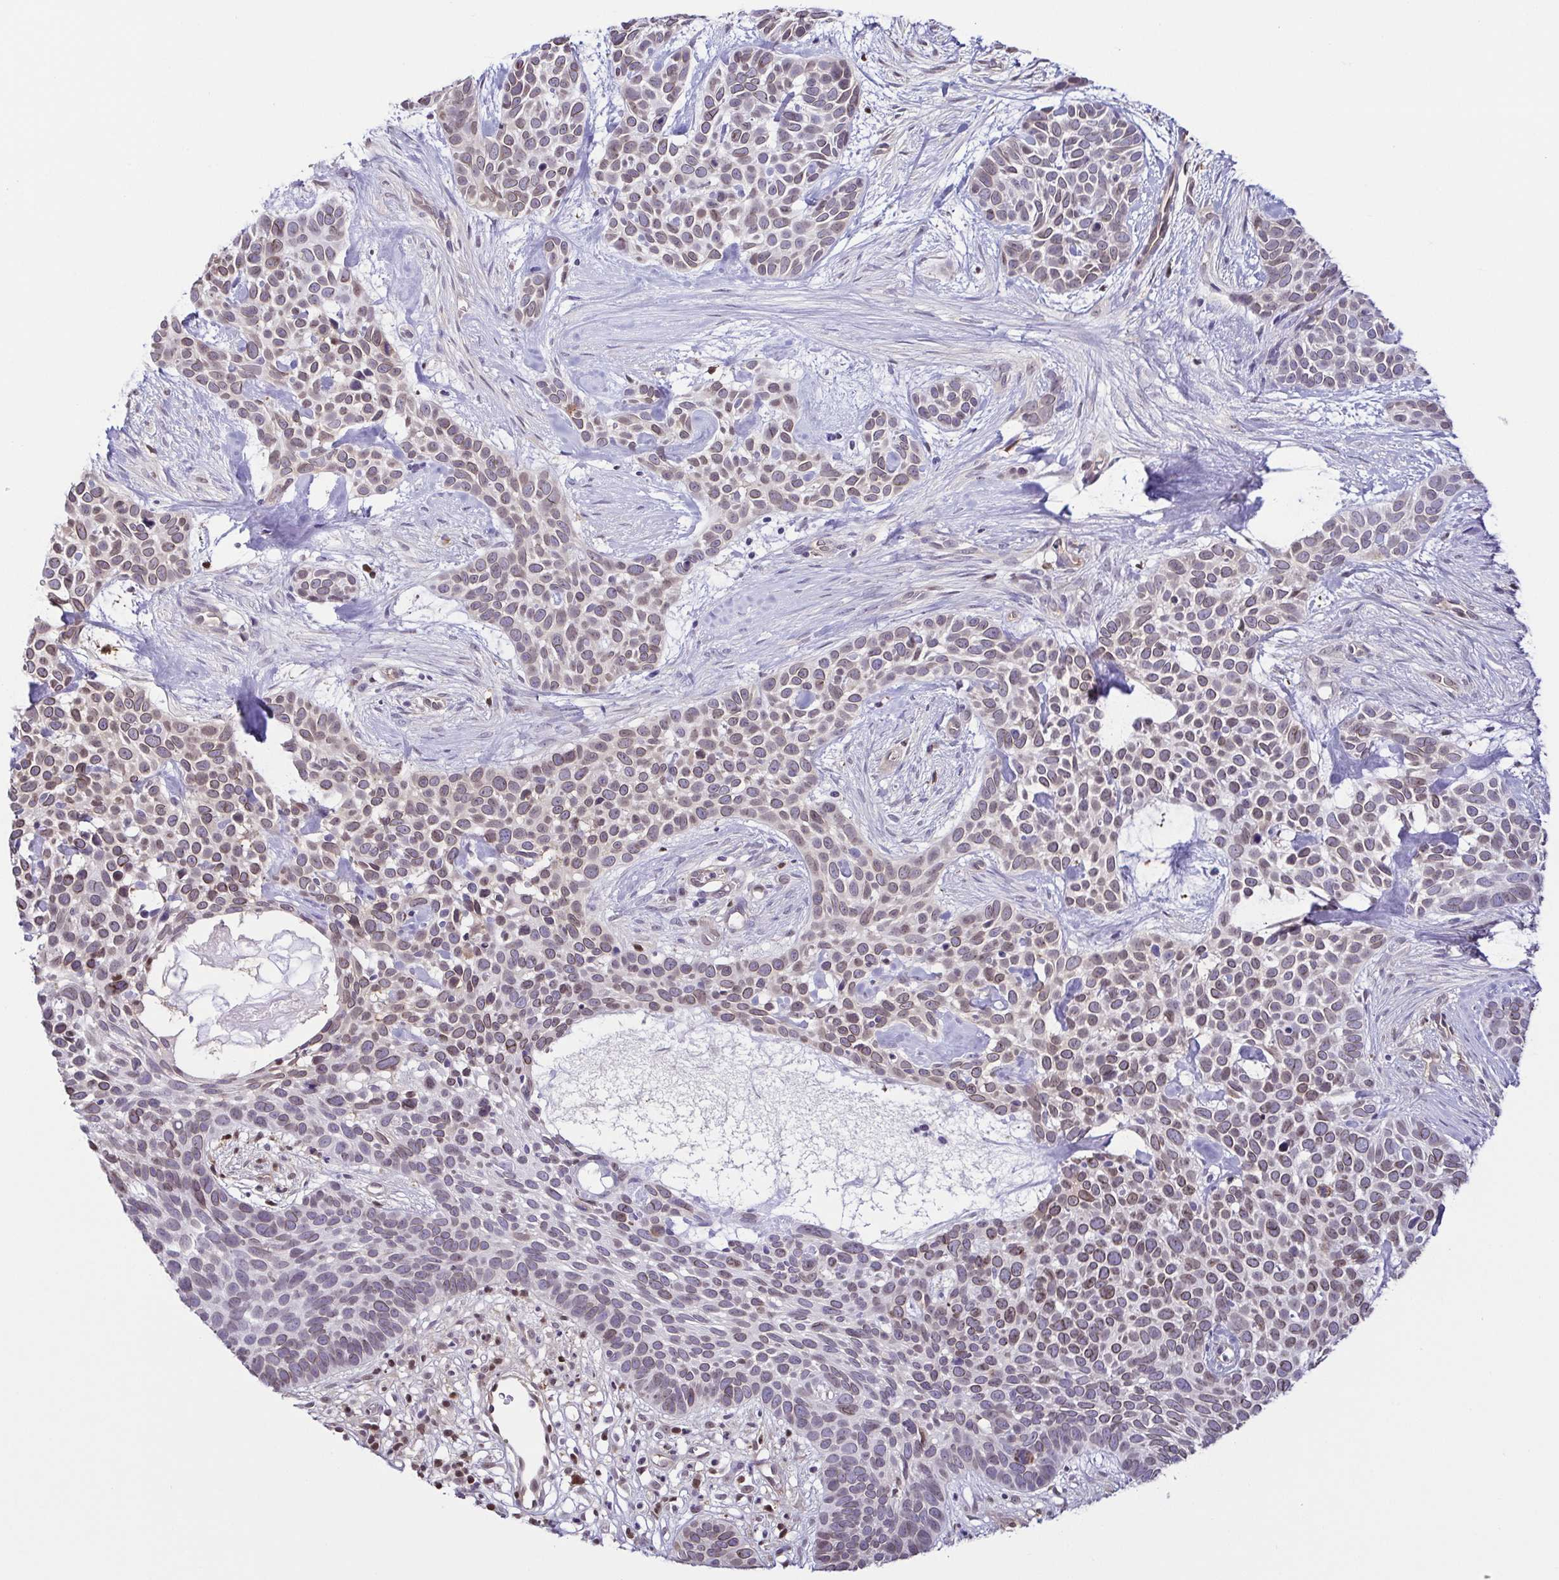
{"staining": {"intensity": "weak", "quantity": "25%-75%", "location": "nuclear"}, "tissue": "skin cancer", "cell_type": "Tumor cells", "image_type": "cancer", "snomed": [{"axis": "morphology", "description": "Basal cell carcinoma"}, {"axis": "topography", "description": "Skin"}], "caption": "The micrograph shows immunohistochemical staining of skin cancer (basal cell carcinoma). There is weak nuclear expression is present in approximately 25%-75% of tumor cells.", "gene": "PSMB9", "patient": {"sex": "male", "age": 69}}